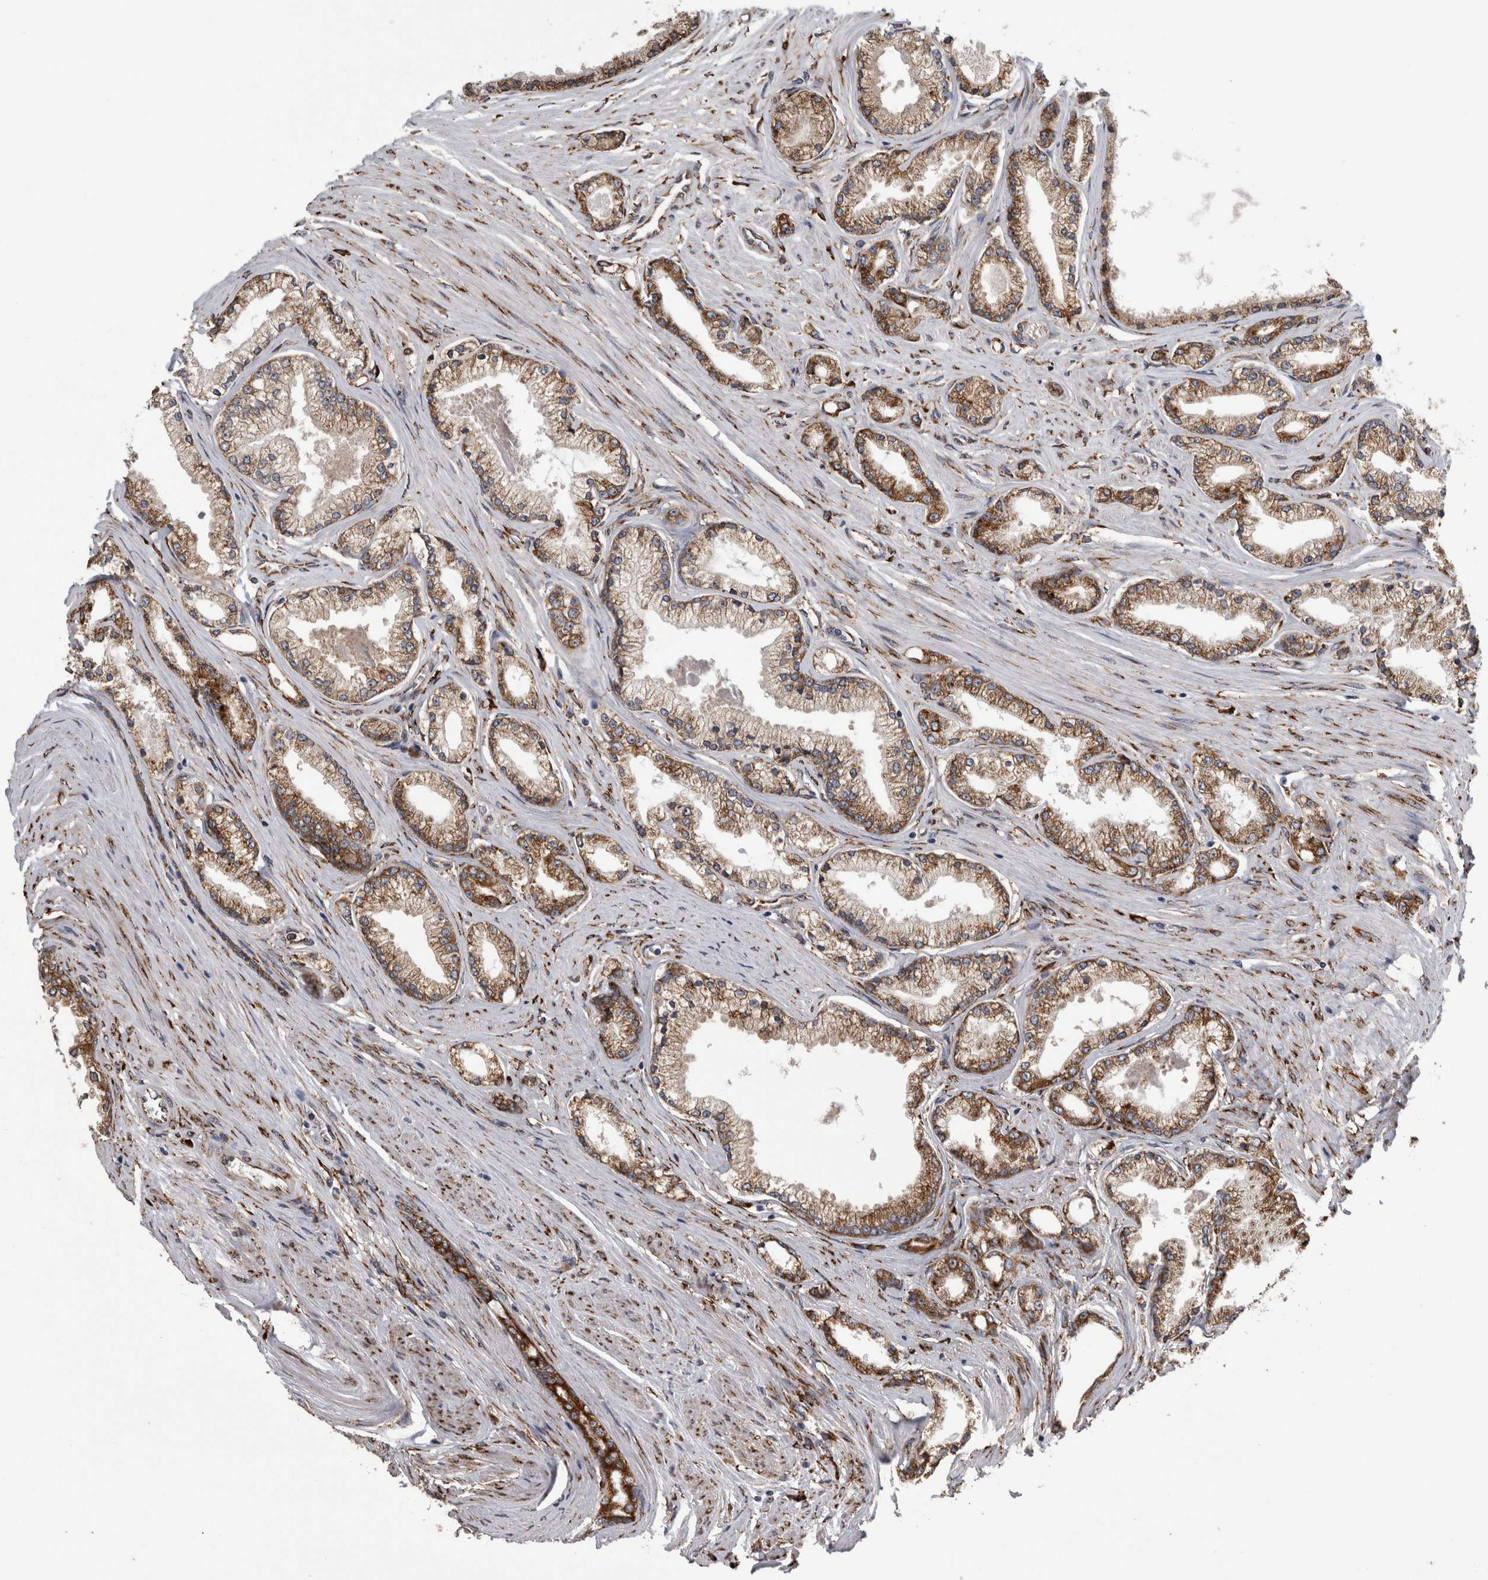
{"staining": {"intensity": "strong", "quantity": ">75%", "location": "cytoplasmic/membranous"}, "tissue": "prostate cancer", "cell_type": "Tumor cells", "image_type": "cancer", "snomed": [{"axis": "morphology", "description": "Adenocarcinoma, High grade"}, {"axis": "topography", "description": "Prostate"}], "caption": "This is an image of IHC staining of prostate cancer (adenocarcinoma (high-grade)), which shows strong staining in the cytoplasmic/membranous of tumor cells.", "gene": "FHIP2B", "patient": {"sex": "male", "age": 71}}